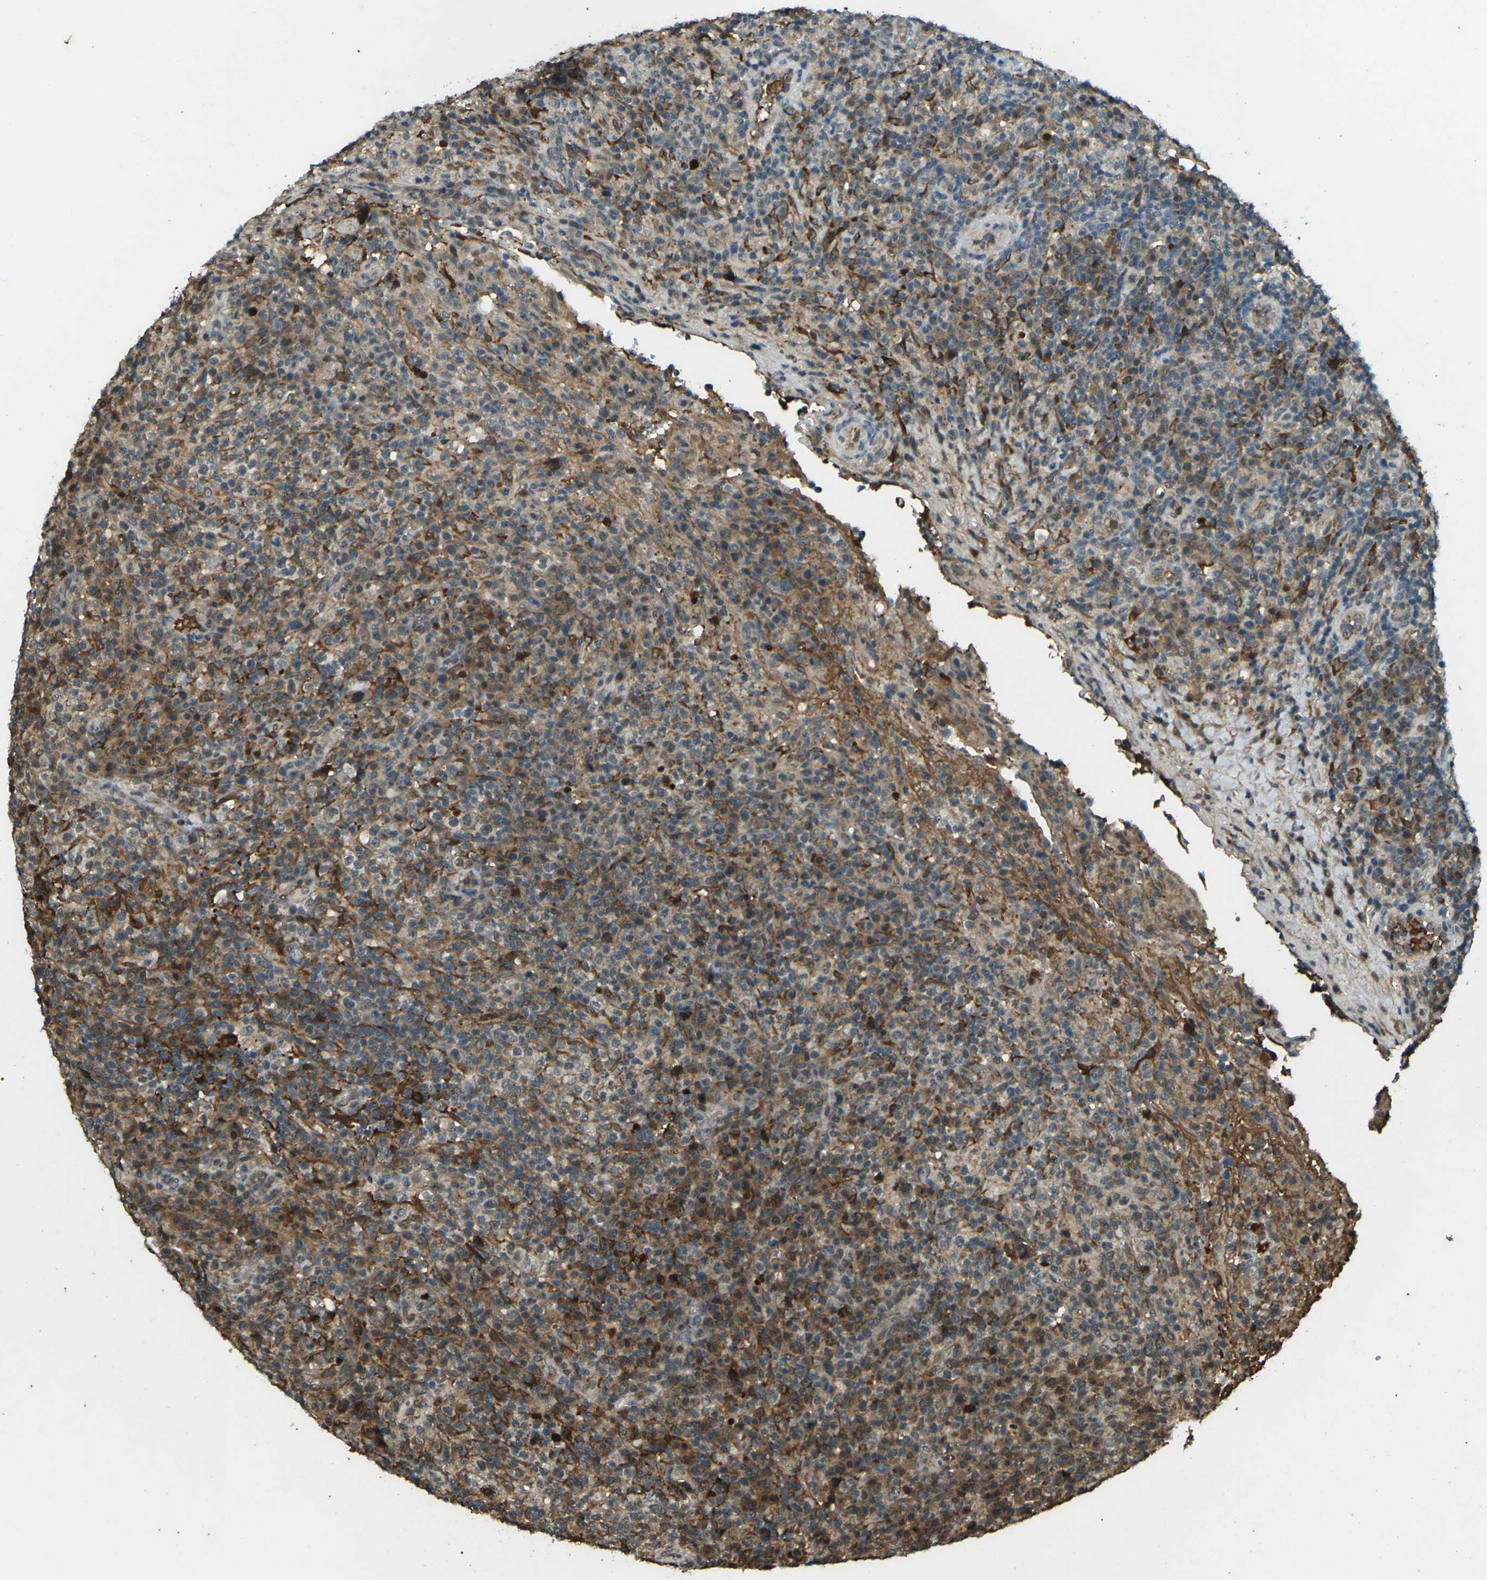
{"staining": {"intensity": "strong", "quantity": "25%-75%", "location": "cytoplasmic/membranous,nuclear"}, "tissue": "lymphoma", "cell_type": "Tumor cells", "image_type": "cancer", "snomed": [{"axis": "morphology", "description": "Malignant lymphoma, non-Hodgkin's type, High grade"}, {"axis": "topography", "description": "Lymph node"}], "caption": "An immunohistochemistry photomicrograph of tumor tissue is shown. Protein staining in brown highlights strong cytoplasmic/membranous and nuclear positivity in lymphoma within tumor cells.", "gene": "CYP1B1", "patient": {"sex": "female", "age": 76}}